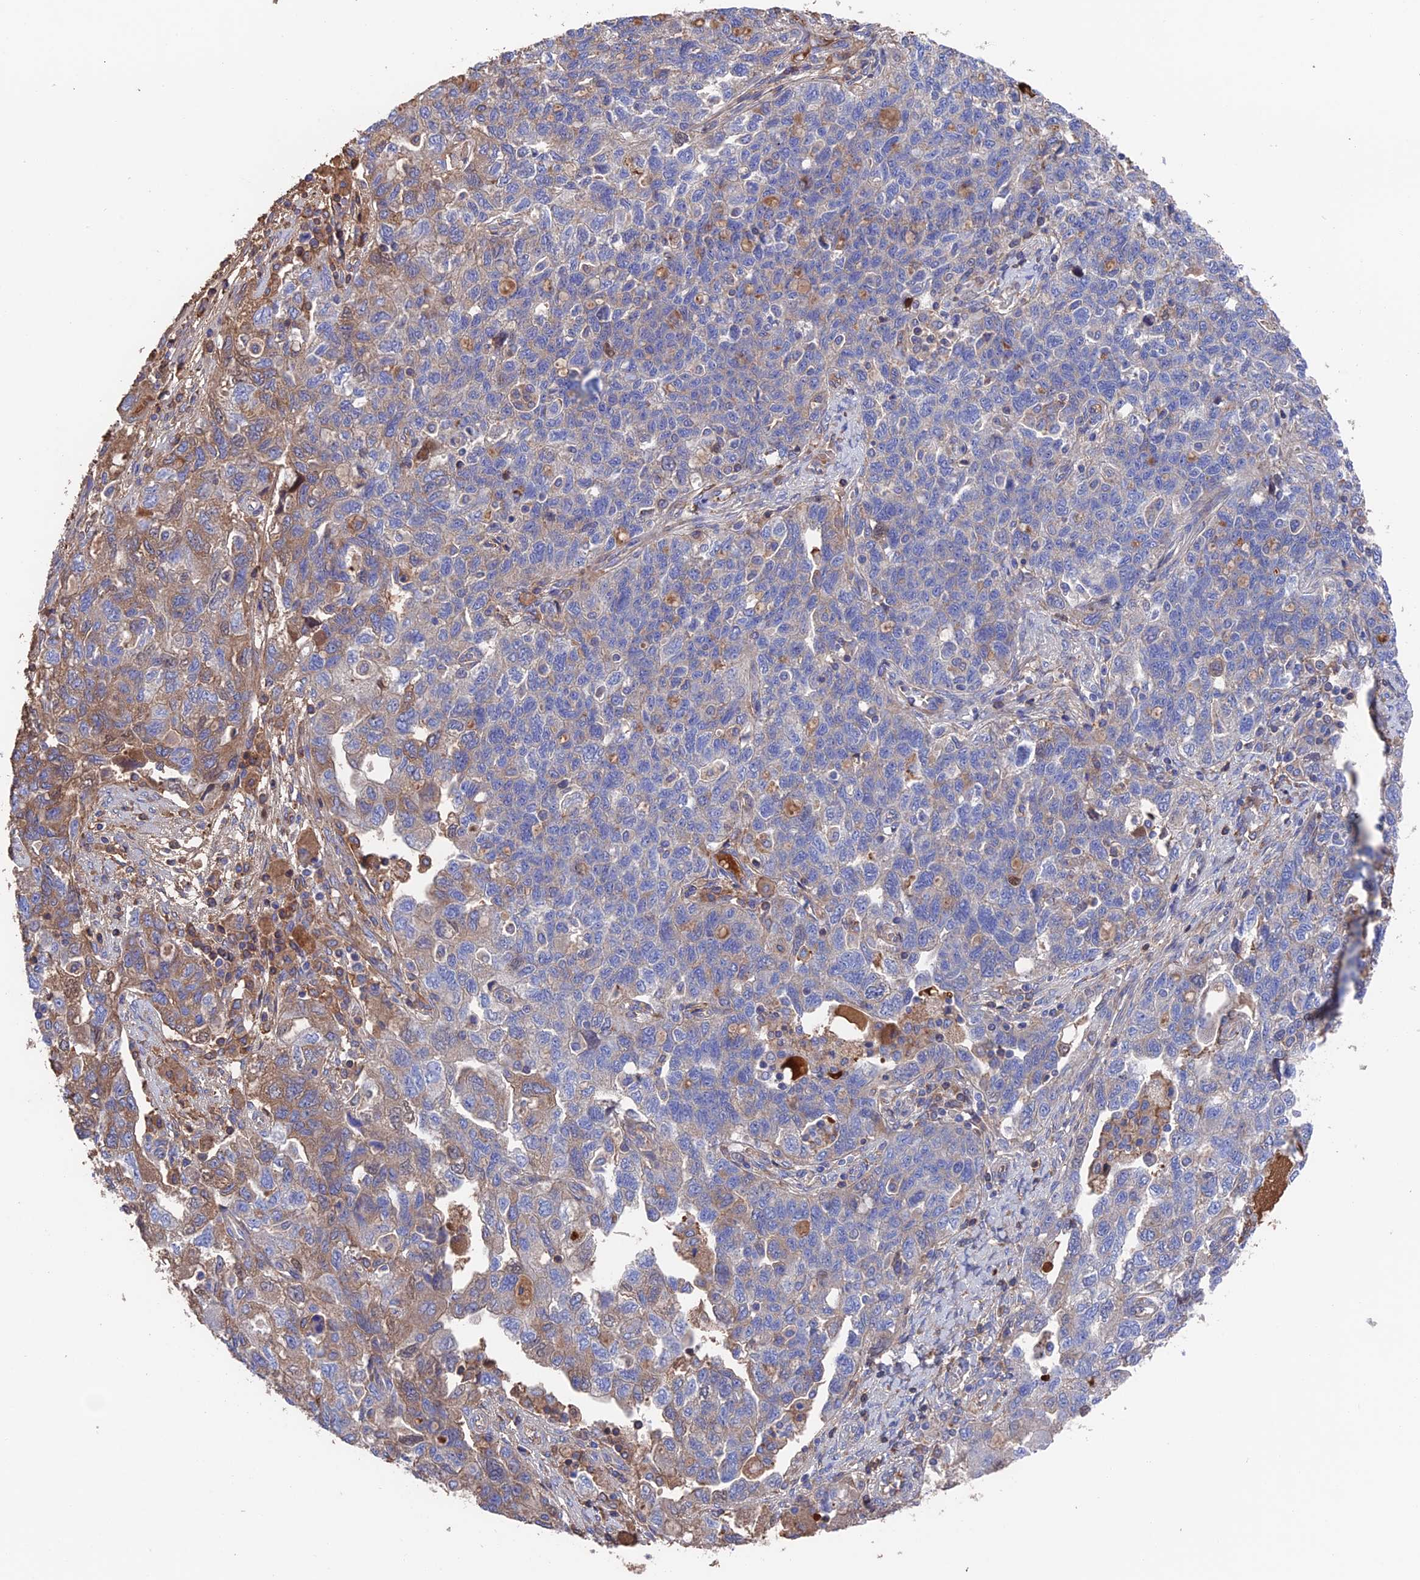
{"staining": {"intensity": "moderate", "quantity": "<25%", "location": "cytoplasmic/membranous"}, "tissue": "ovarian cancer", "cell_type": "Tumor cells", "image_type": "cancer", "snomed": [{"axis": "morphology", "description": "Carcinoma, NOS"}, {"axis": "morphology", "description": "Cystadenocarcinoma, serous, NOS"}, {"axis": "topography", "description": "Ovary"}], "caption": "Approximately <25% of tumor cells in carcinoma (ovarian) display moderate cytoplasmic/membranous protein expression as visualized by brown immunohistochemical staining.", "gene": "HPF1", "patient": {"sex": "female", "age": 69}}